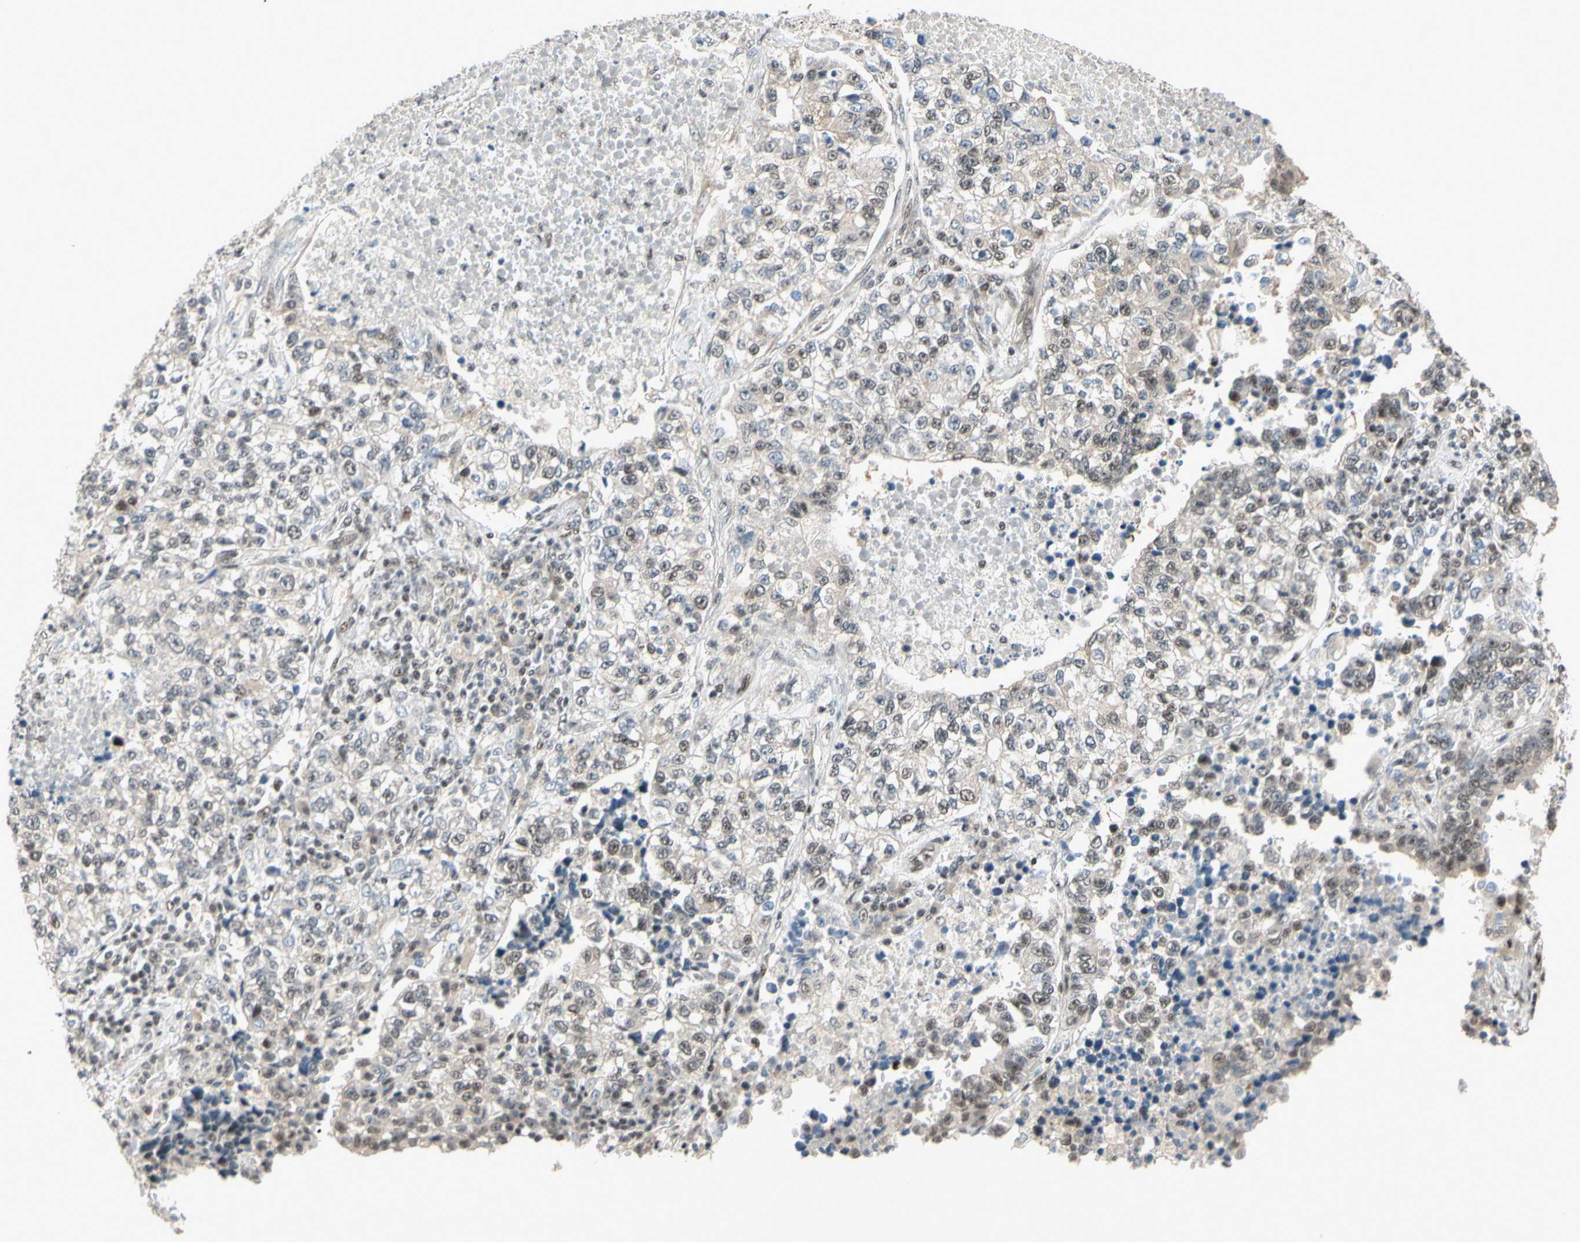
{"staining": {"intensity": "weak", "quantity": "<25%", "location": "nuclear"}, "tissue": "lung cancer", "cell_type": "Tumor cells", "image_type": "cancer", "snomed": [{"axis": "morphology", "description": "Adenocarcinoma, NOS"}, {"axis": "topography", "description": "Lung"}], "caption": "Protein analysis of lung adenocarcinoma reveals no significant expression in tumor cells.", "gene": "TAF4", "patient": {"sex": "male", "age": 49}}